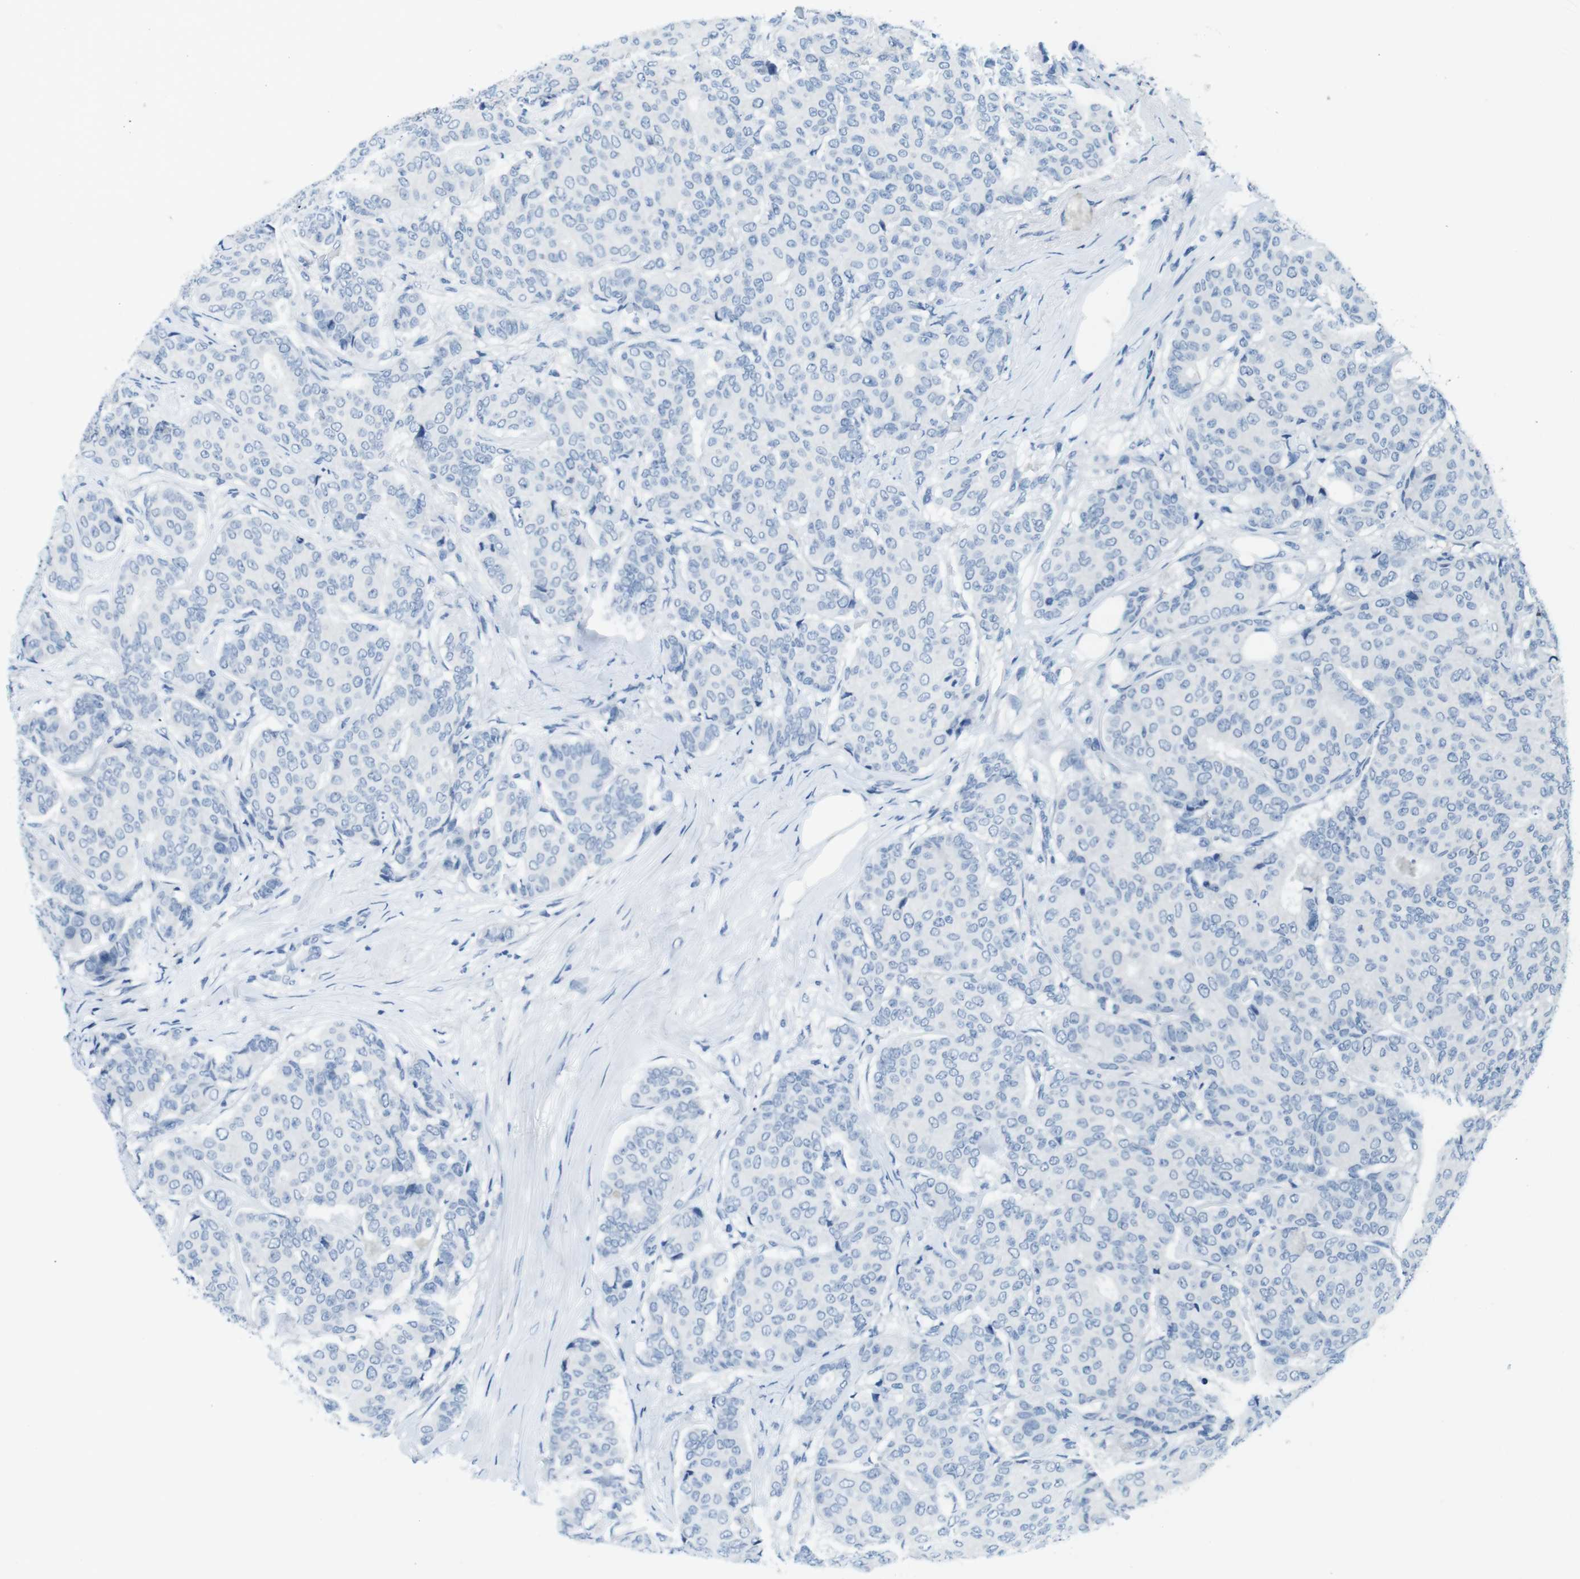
{"staining": {"intensity": "negative", "quantity": "none", "location": "none"}, "tissue": "breast cancer", "cell_type": "Tumor cells", "image_type": "cancer", "snomed": [{"axis": "morphology", "description": "Duct carcinoma"}, {"axis": "topography", "description": "Breast"}], "caption": "High magnification brightfield microscopy of invasive ductal carcinoma (breast) stained with DAB (3,3'-diaminobenzidine) (brown) and counterstained with hematoxylin (blue): tumor cells show no significant staining. (DAB immunohistochemistry with hematoxylin counter stain).", "gene": "IGHD", "patient": {"sex": "female", "age": 75}}